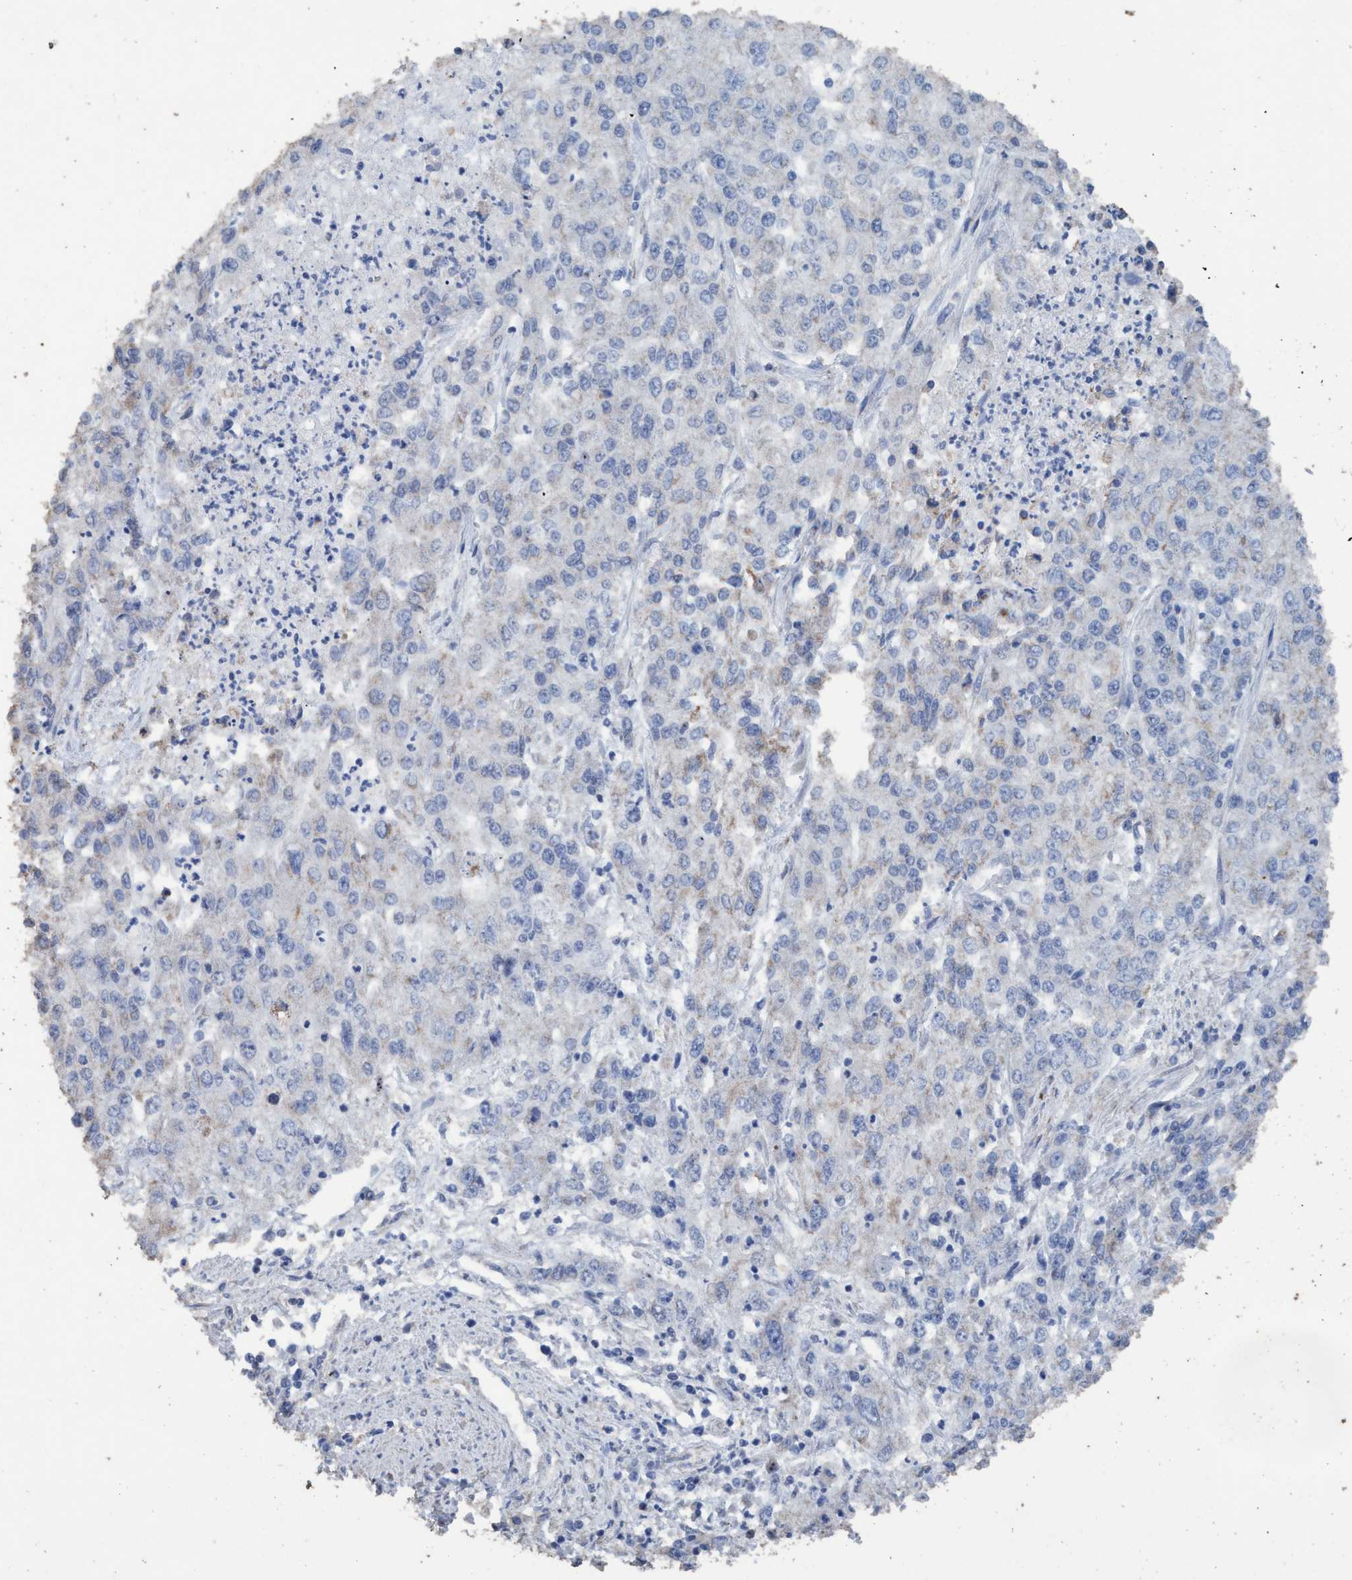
{"staining": {"intensity": "negative", "quantity": "none", "location": "none"}, "tissue": "endometrial cancer", "cell_type": "Tumor cells", "image_type": "cancer", "snomed": [{"axis": "morphology", "description": "Adenocarcinoma, NOS"}, {"axis": "topography", "description": "Endometrium"}], "caption": "This is an IHC image of endometrial cancer (adenocarcinoma). There is no staining in tumor cells.", "gene": "RSAD1", "patient": {"sex": "female", "age": 49}}